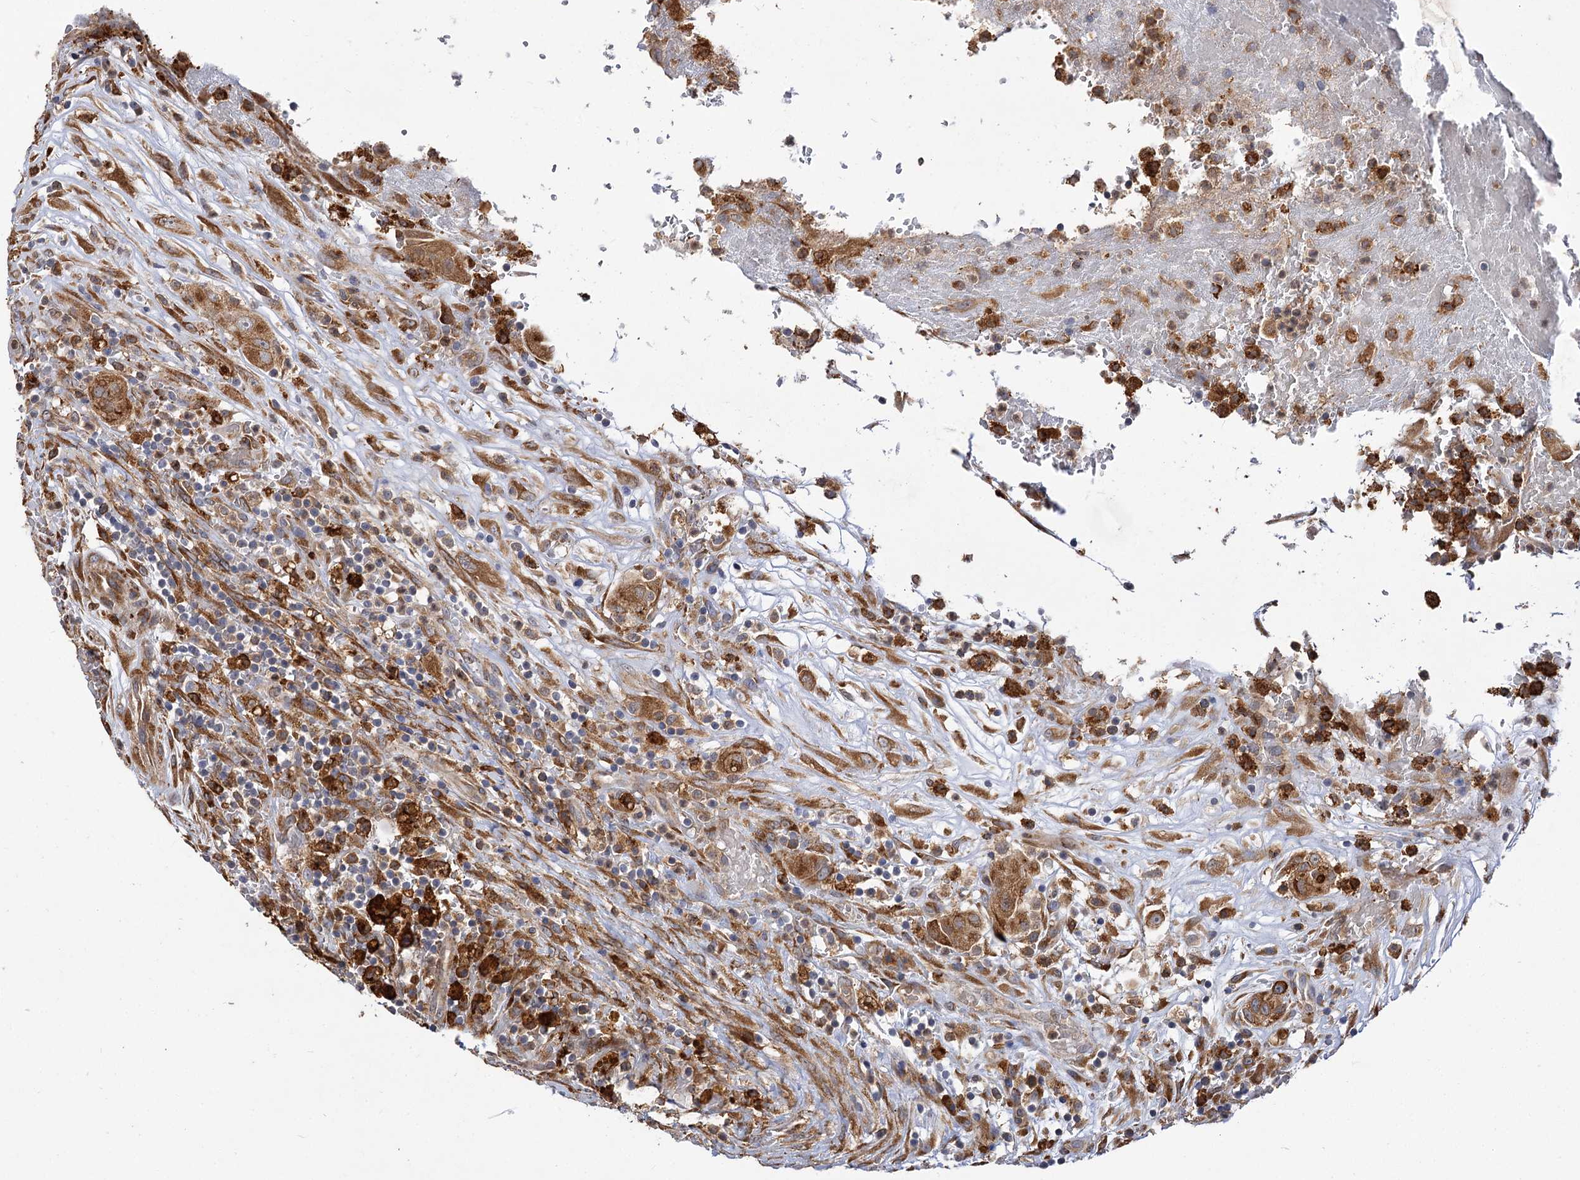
{"staining": {"intensity": "moderate", "quantity": ">75%", "location": "cytoplasmic/membranous"}, "tissue": "thyroid cancer", "cell_type": "Tumor cells", "image_type": "cancer", "snomed": [{"axis": "morphology", "description": "Papillary adenocarcinoma, NOS"}, {"axis": "topography", "description": "Thyroid gland"}], "caption": "Immunohistochemical staining of human thyroid cancer displays moderate cytoplasmic/membranous protein positivity in about >75% of tumor cells.", "gene": "PPIP5K2", "patient": {"sex": "male", "age": 77}}